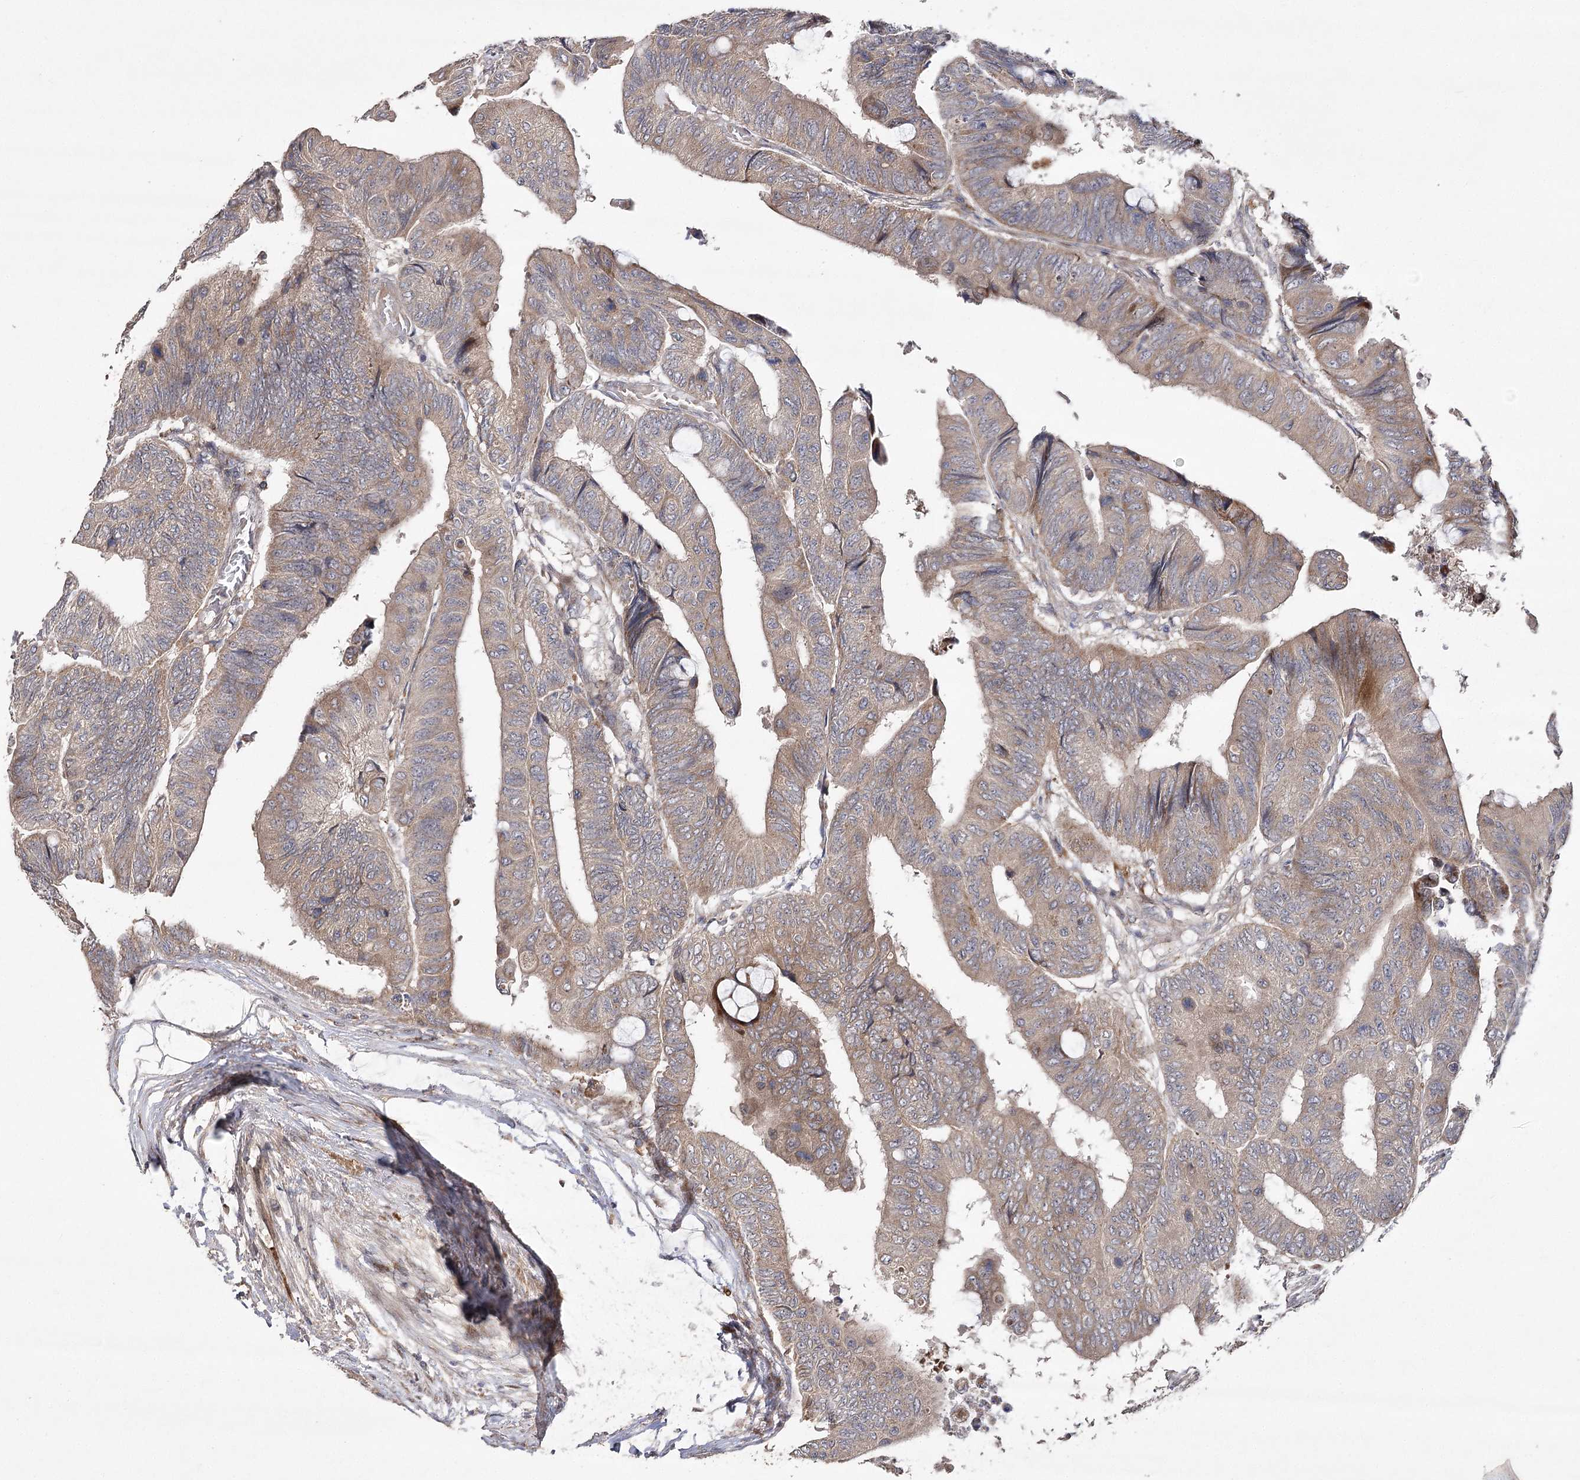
{"staining": {"intensity": "weak", "quantity": ">75%", "location": "cytoplasmic/membranous"}, "tissue": "colorectal cancer", "cell_type": "Tumor cells", "image_type": "cancer", "snomed": [{"axis": "morphology", "description": "Normal tissue, NOS"}, {"axis": "morphology", "description": "Adenocarcinoma, NOS"}, {"axis": "topography", "description": "Rectum"}, {"axis": "topography", "description": "Peripheral nerve tissue"}], "caption": "Tumor cells show low levels of weak cytoplasmic/membranous staining in about >75% of cells in human colorectal adenocarcinoma. The staining was performed using DAB (3,3'-diaminobenzidine) to visualize the protein expression in brown, while the nuclei were stained in blue with hematoxylin (Magnification: 20x).", "gene": "OBSL1", "patient": {"sex": "male", "age": 92}}